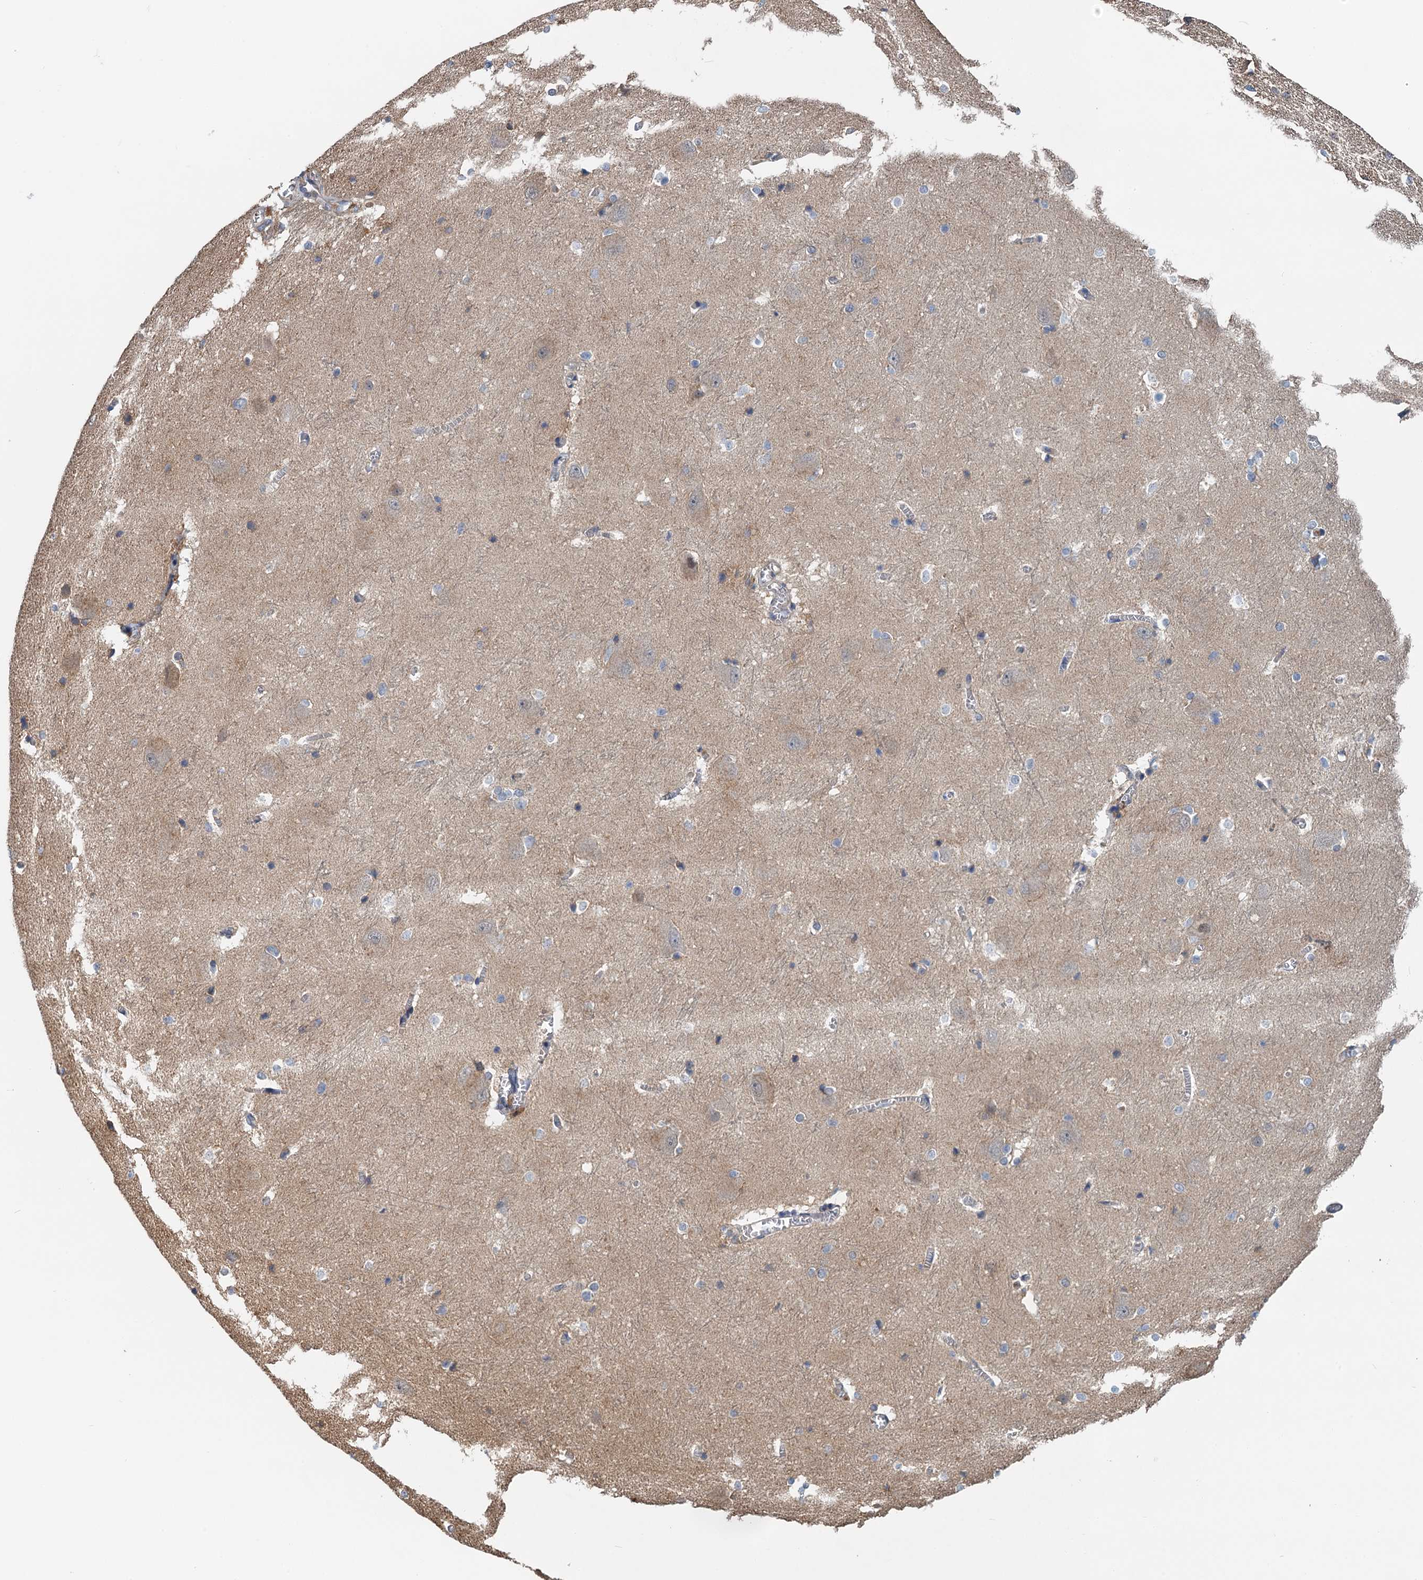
{"staining": {"intensity": "weak", "quantity": "<25%", "location": "cytoplasmic/membranous"}, "tissue": "caudate", "cell_type": "Glial cells", "image_type": "normal", "snomed": [{"axis": "morphology", "description": "Normal tissue, NOS"}, {"axis": "topography", "description": "Lateral ventricle wall"}], "caption": "Immunohistochemistry of benign human caudate exhibits no positivity in glial cells.", "gene": "ZNF606", "patient": {"sex": "male", "age": 37}}